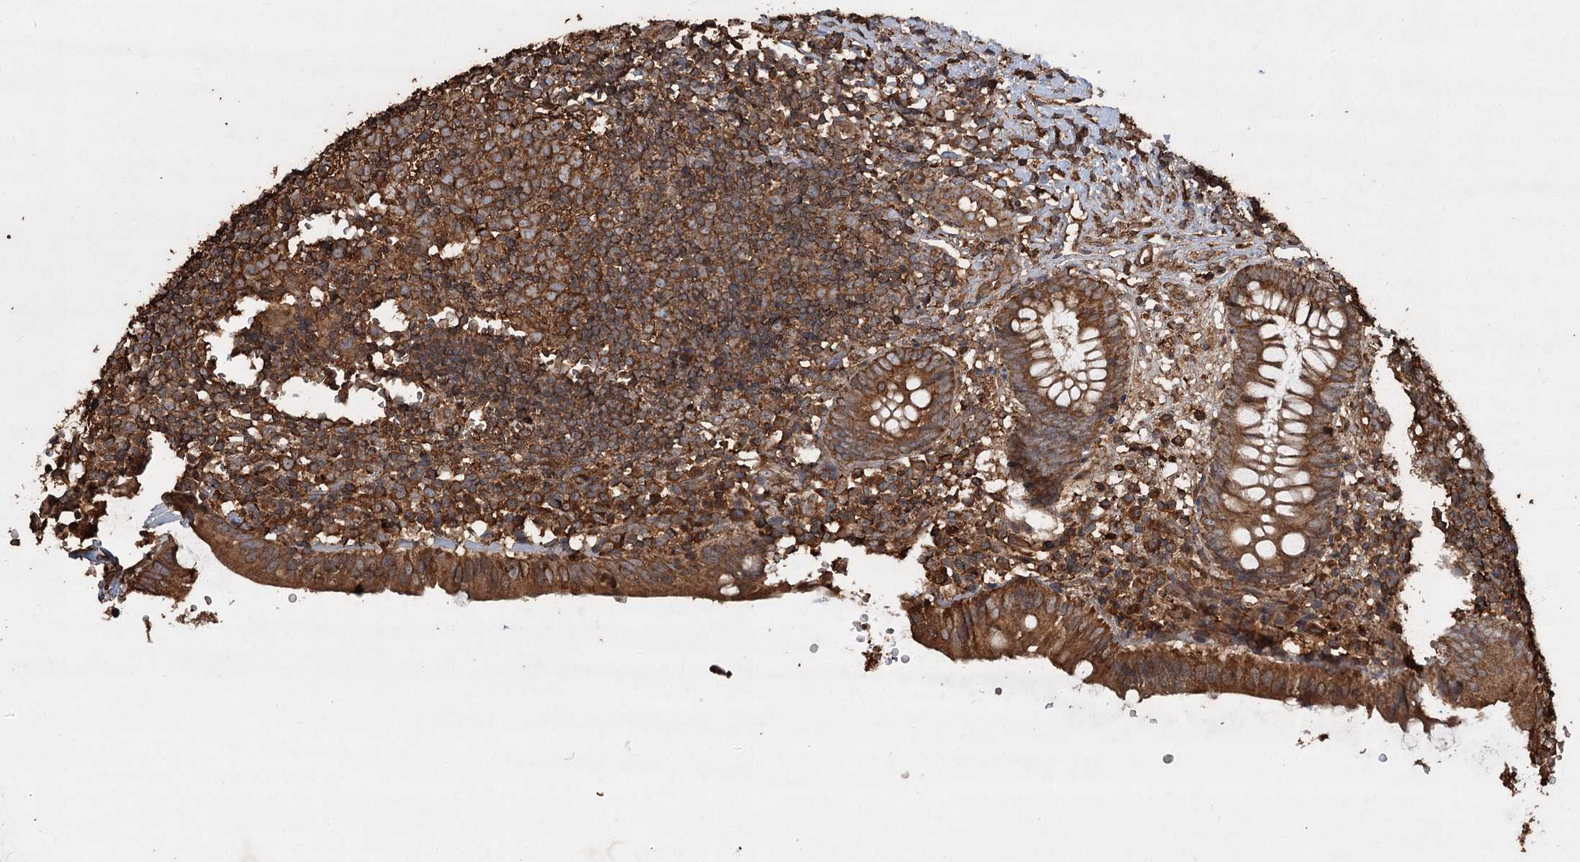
{"staining": {"intensity": "moderate", "quantity": ">75%", "location": "cytoplasmic/membranous"}, "tissue": "appendix", "cell_type": "Glandular cells", "image_type": "normal", "snomed": [{"axis": "morphology", "description": "Normal tissue, NOS"}, {"axis": "topography", "description": "Appendix"}], "caption": "Glandular cells reveal medium levels of moderate cytoplasmic/membranous staining in about >75% of cells in normal human appendix.", "gene": "PIK3C2A", "patient": {"sex": "male", "age": 8}}